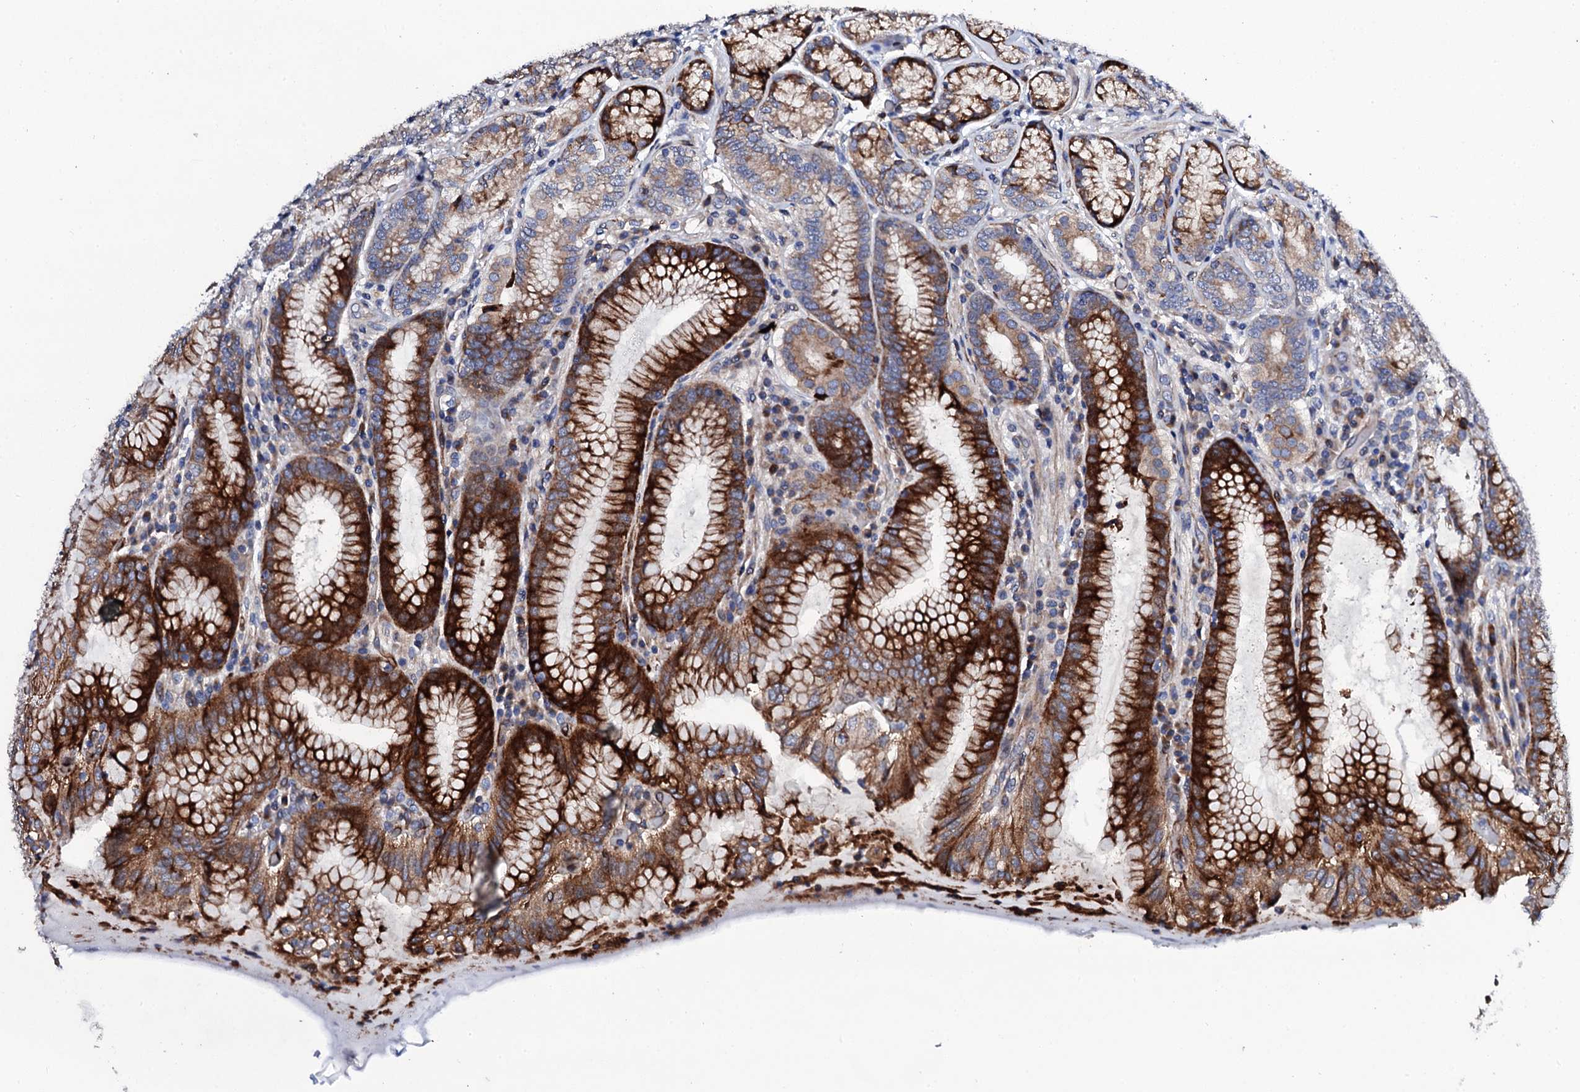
{"staining": {"intensity": "strong", "quantity": "25%-75%", "location": "cytoplasmic/membranous"}, "tissue": "stomach", "cell_type": "Glandular cells", "image_type": "normal", "snomed": [{"axis": "morphology", "description": "Normal tissue, NOS"}, {"axis": "topography", "description": "Stomach, upper"}, {"axis": "topography", "description": "Stomach, lower"}], "caption": "Protein expression analysis of benign stomach demonstrates strong cytoplasmic/membranous expression in about 25%-75% of glandular cells. Immunohistochemistry (ihc) stains the protein in brown and the nuclei are stained blue.", "gene": "DBX1", "patient": {"sex": "female", "age": 76}}